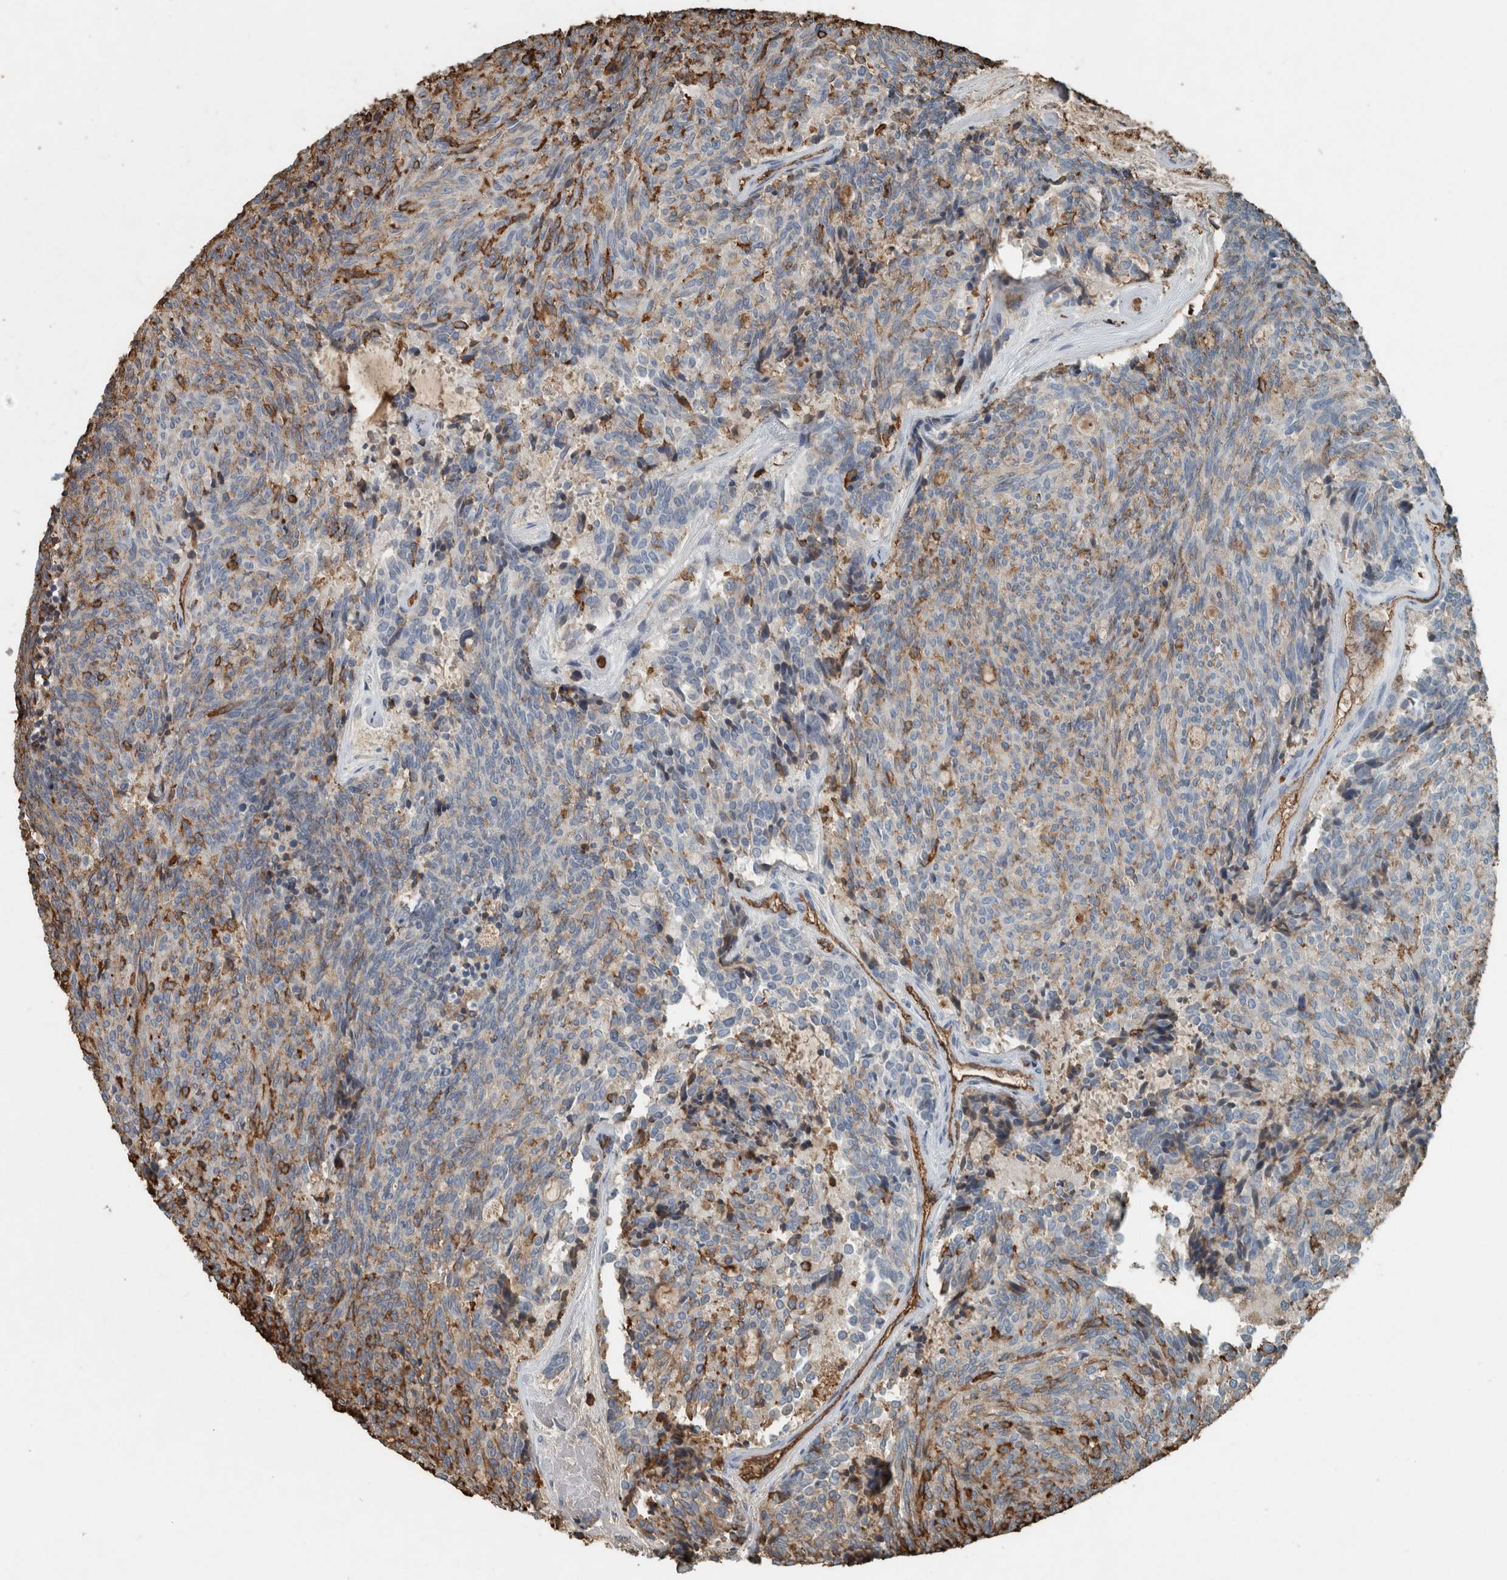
{"staining": {"intensity": "moderate", "quantity": "<25%", "location": "cytoplasmic/membranous"}, "tissue": "carcinoid", "cell_type": "Tumor cells", "image_type": "cancer", "snomed": [{"axis": "morphology", "description": "Carcinoid, malignant, NOS"}, {"axis": "topography", "description": "Pancreas"}], "caption": "Carcinoid (malignant) tissue exhibits moderate cytoplasmic/membranous expression in about <25% of tumor cells", "gene": "LBP", "patient": {"sex": "female", "age": 54}}